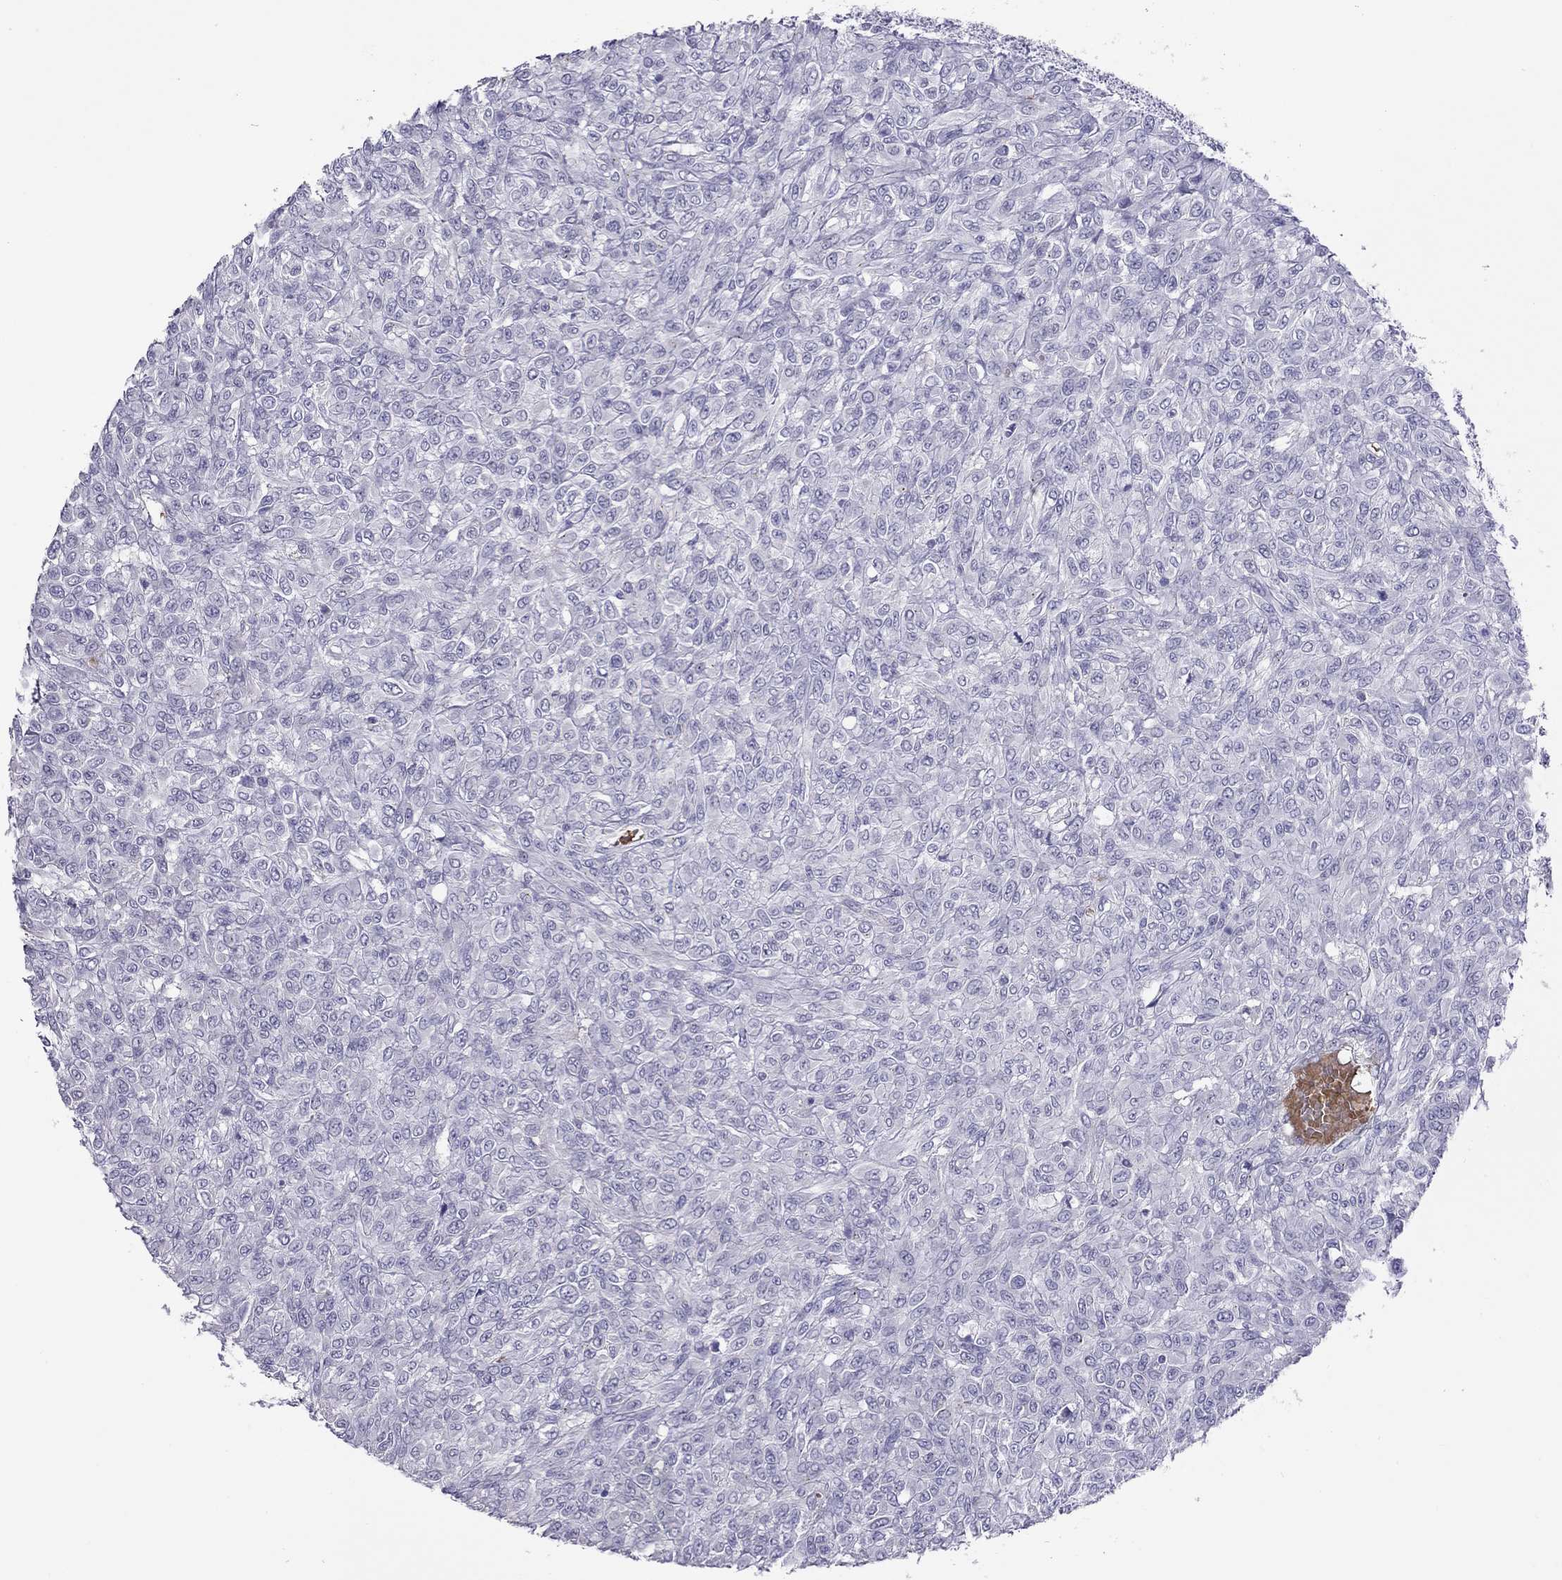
{"staining": {"intensity": "negative", "quantity": "none", "location": "none"}, "tissue": "renal cancer", "cell_type": "Tumor cells", "image_type": "cancer", "snomed": [{"axis": "morphology", "description": "Adenocarcinoma, NOS"}, {"axis": "topography", "description": "Kidney"}], "caption": "Renal cancer stained for a protein using immunohistochemistry (IHC) reveals no staining tumor cells.", "gene": "FRMD1", "patient": {"sex": "male", "age": 58}}